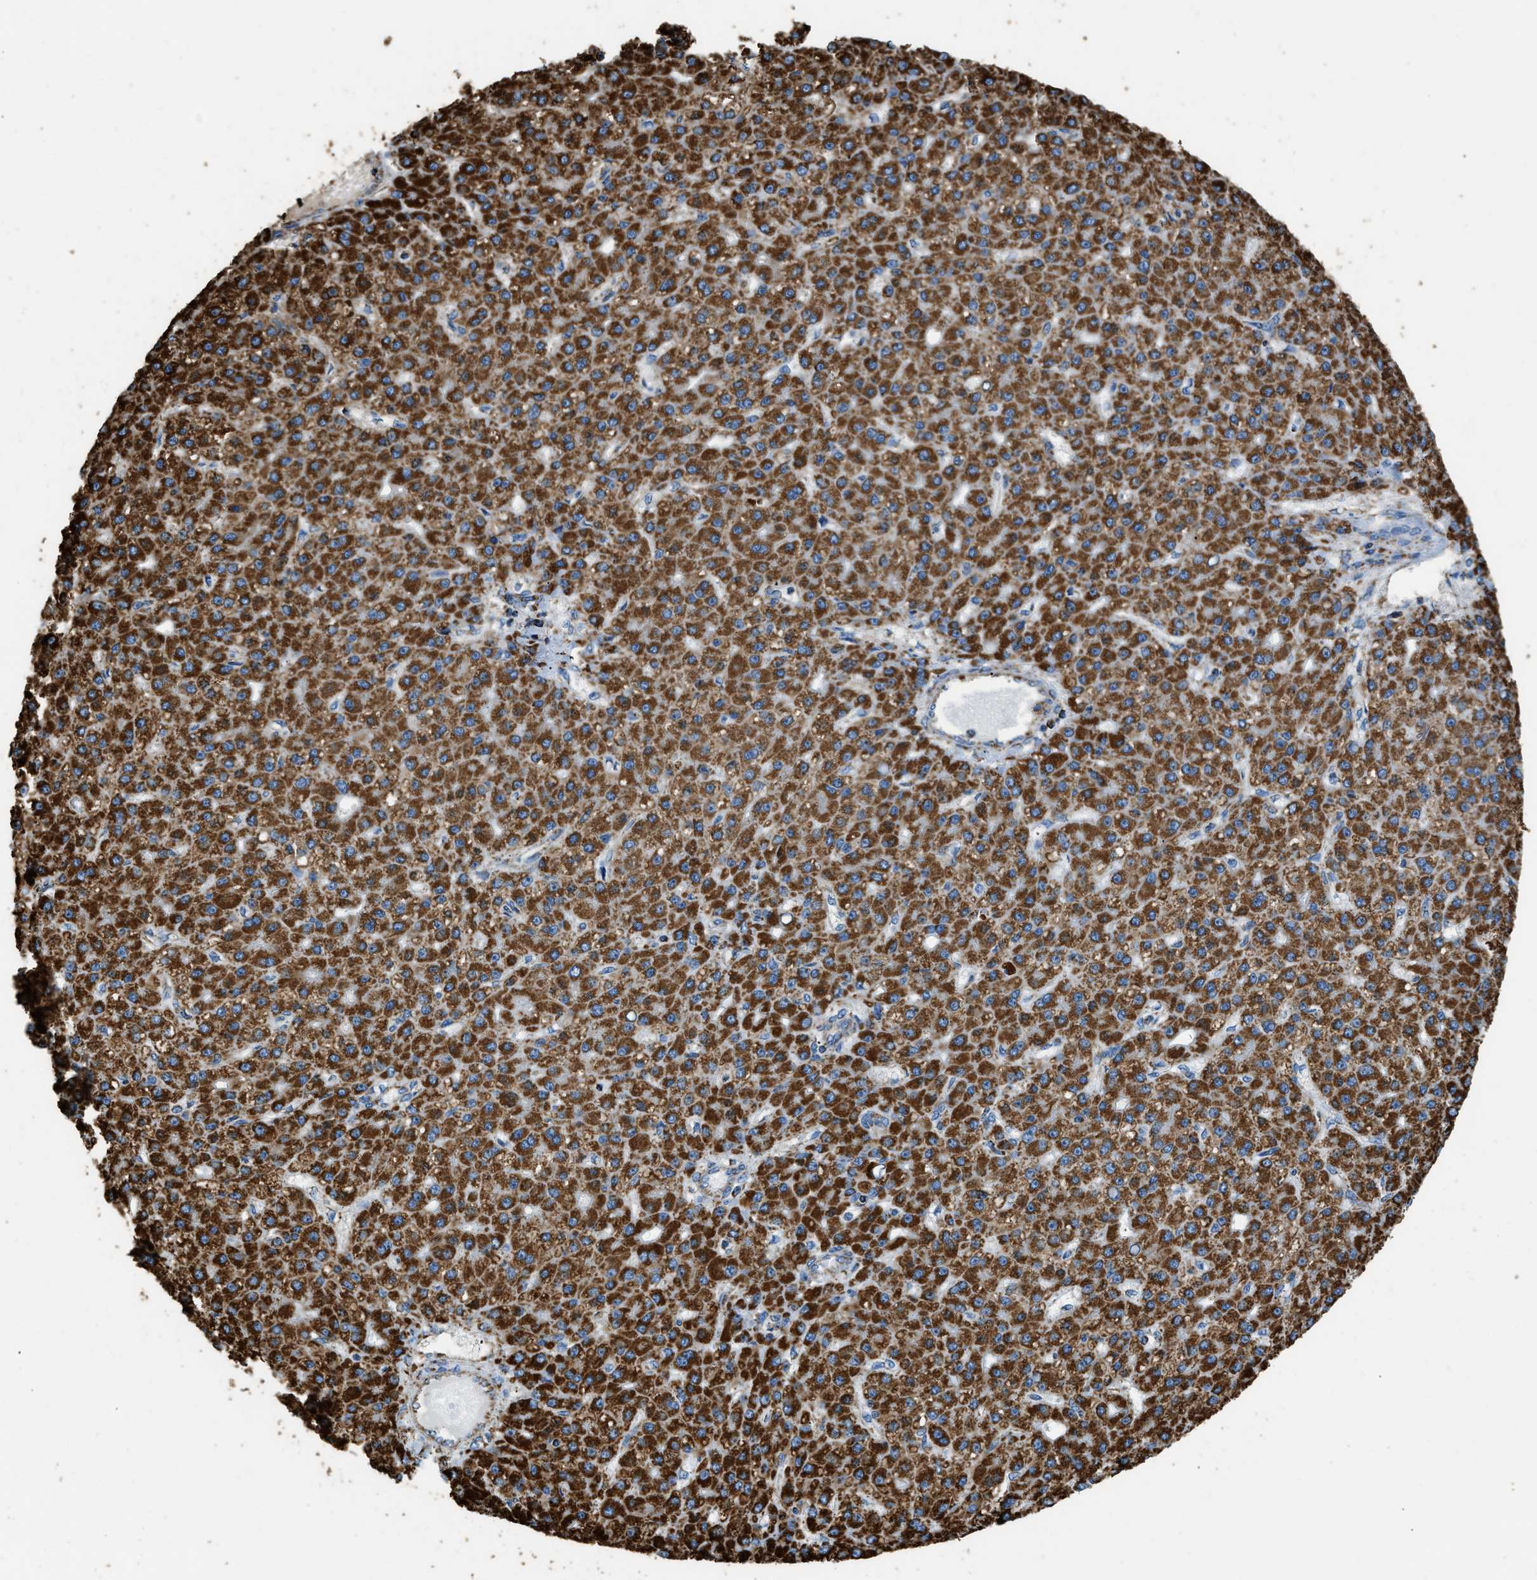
{"staining": {"intensity": "strong", "quantity": ">75%", "location": "cytoplasmic/membranous"}, "tissue": "liver cancer", "cell_type": "Tumor cells", "image_type": "cancer", "snomed": [{"axis": "morphology", "description": "Carcinoma, Hepatocellular, NOS"}, {"axis": "topography", "description": "Liver"}], "caption": "IHC of liver cancer (hepatocellular carcinoma) demonstrates high levels of strong cytoplasmic/membranous positivity in about >75% of tumor cells. (Stains: DAB (3,3'-diaminobenzidine) in brown, nuclei in blue, Microscopy: brightfield microscopy at high magnification).", "gene": "IRX6", "patient": {"sex": "male", "age": 67}}